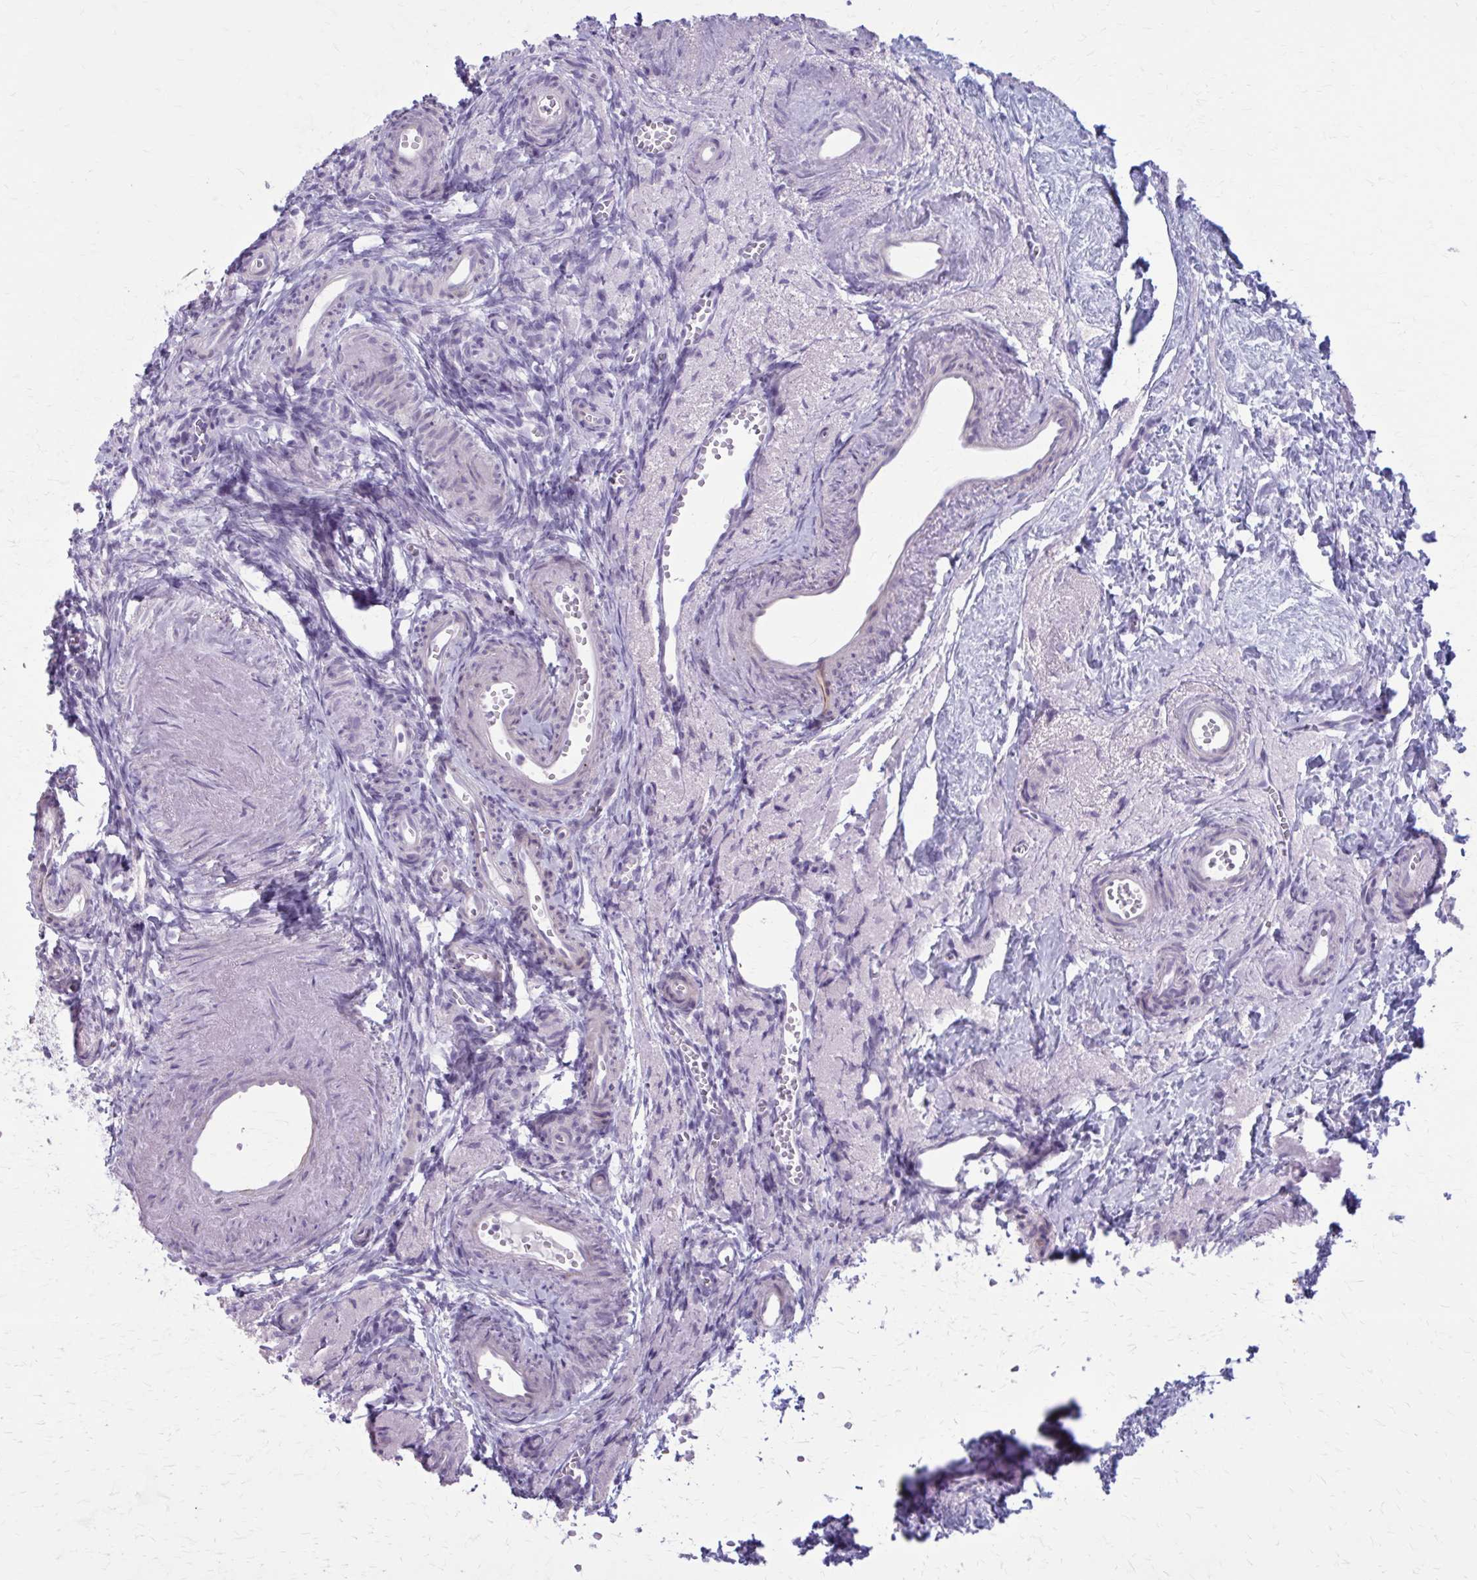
{"staining": {"intensity": "negative", "quantity": "none", "location": "none"}, "tissue": "ovary", "cell_type": "Ovarian stroma cells", "image_type": "normal", "snomed": [{"axis": "morphology", "description": "Normal tissue, NOS"}, {"axis": "topography", "description": "Ovary"}], "caption": "High power microscopy photomicrograph of an immunohistochemistry (IHC) photomicrograph of unremarkable ovary, revealing no significant positivity in ovarian stroma cells.", "gene": "CASQ2", "patient": {"sex": "female", "age": 41}}